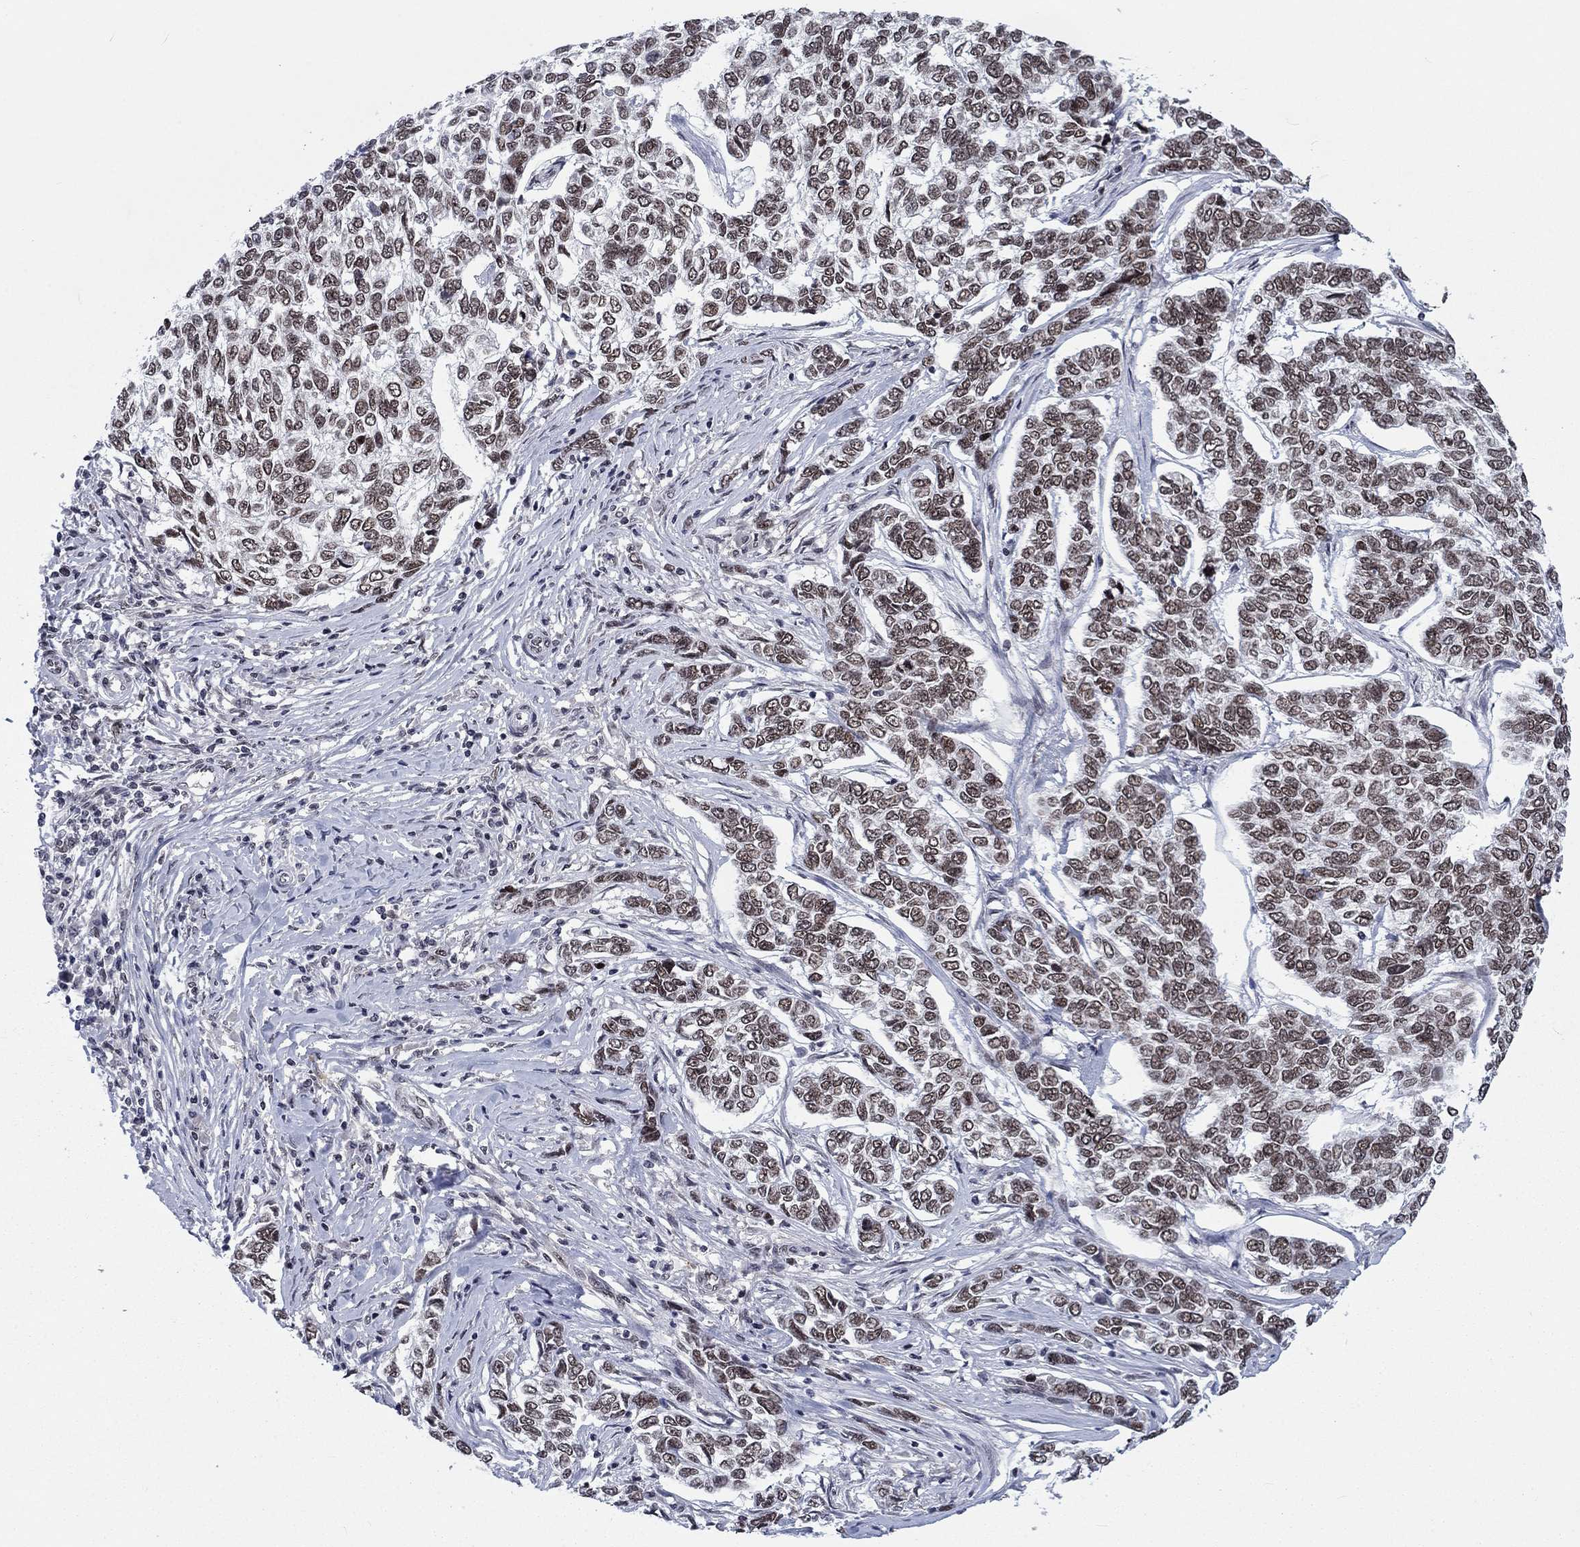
{"staining": {"intensity": "moderate", "quantity": ">75%", "location": "nuclear"}, "tissue": "skin cancer", "cell_type": "Tumor cells", "image_type": "cancer", "snomed": [{"axis": "morphology", "description": "Basal cell carcinoma"}, {"axis": "topography", "description": "Skin"}], "caption": "Protein staining of skin cancer tissue demonstrates moderate nuclear positivity in about >75% of tumor cells. Using DAB (brown) and hematoxylin (blue) stains, captured at high magnification using brightfield microscopy.", "gene": "FYTTD1", "patient": {"sex": "female", "age": 65}}